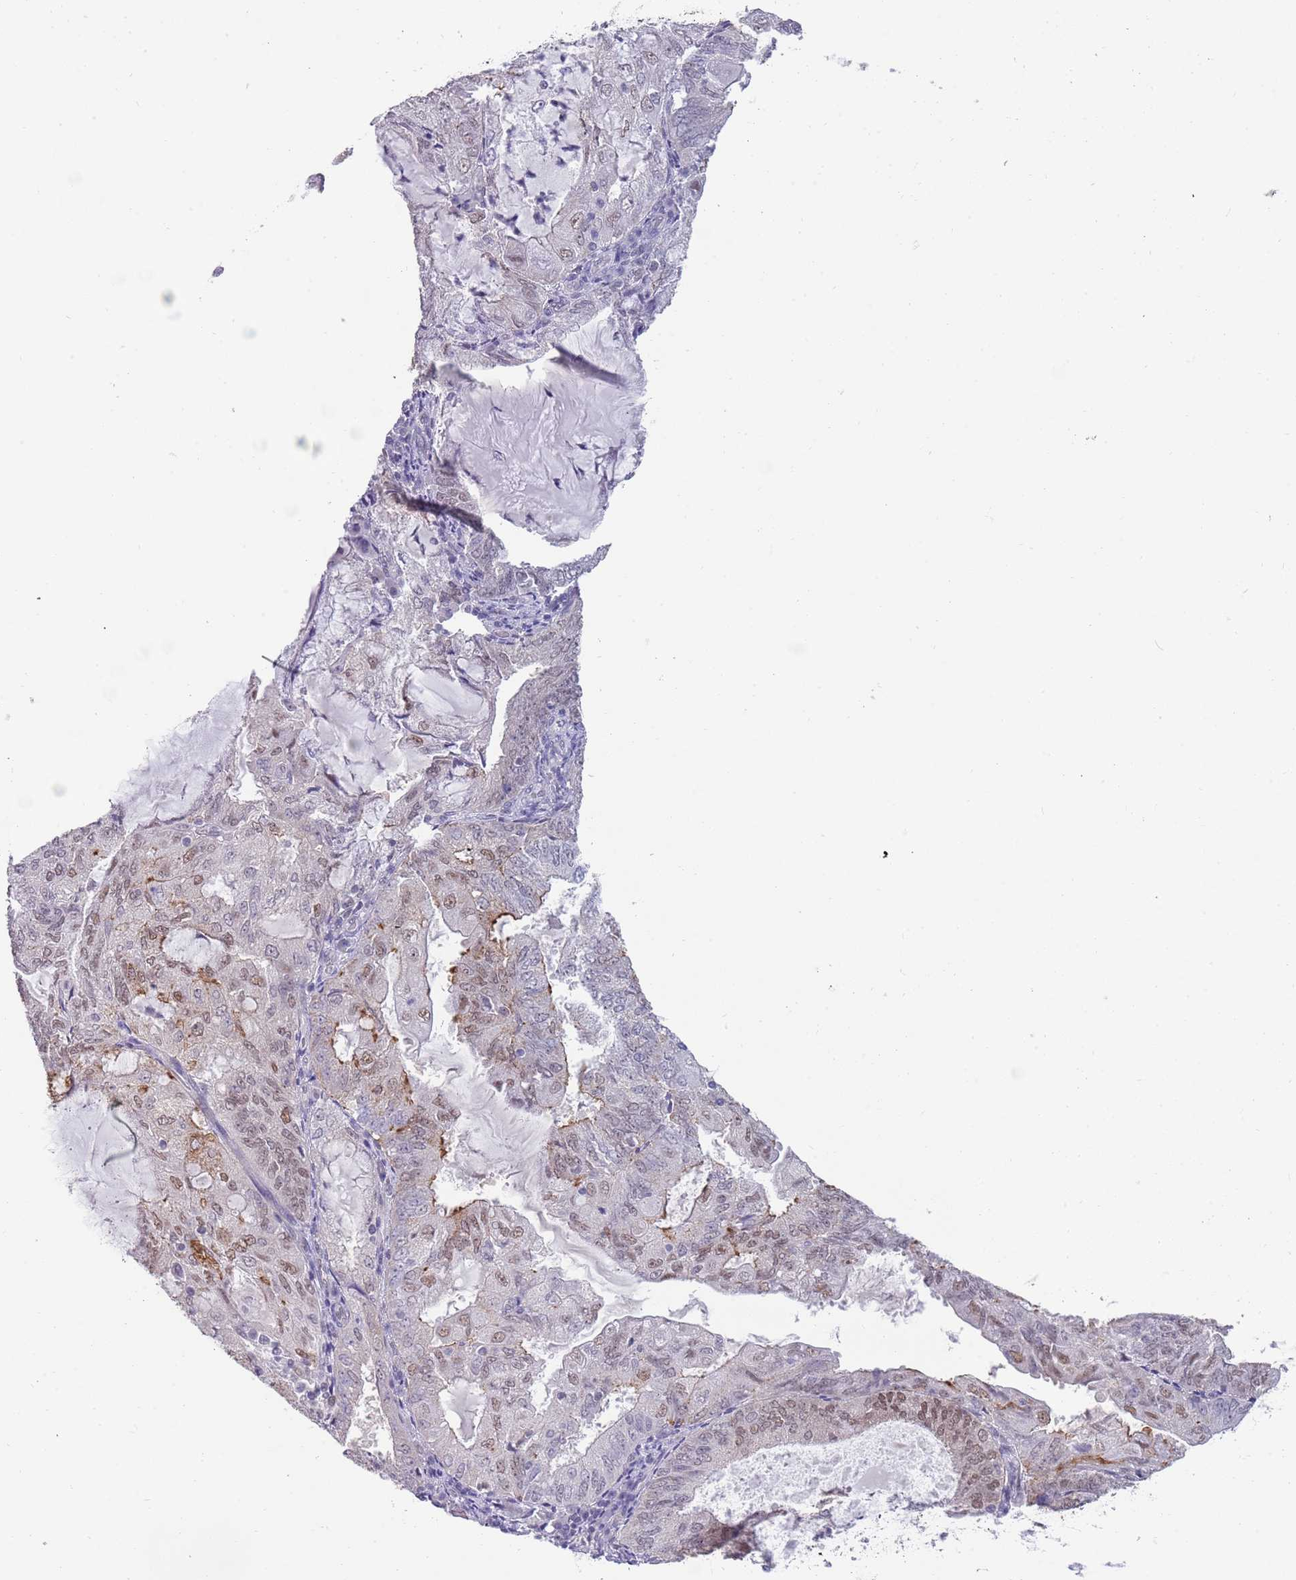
{"staining": {"intensity": "weak", "quantity": "<25%", "location": "cytoplasmic/membranous,nuclear"}, "tissue": "endometrial cancer", "cell_type": "Tumor cells", "image_type": "cancer", "snomed": [{"axis": "morphology", "description": "Adenocarcinoma, NOS"}, {"axis": "topography", "description": "Endometrium"}], "caption": "DAB immunohistochemical staining of endometrial cancer displays no significant staining in tumor cells.", "gene": "SEPHS2", "patient": {"sex": "female", "age": 81}}